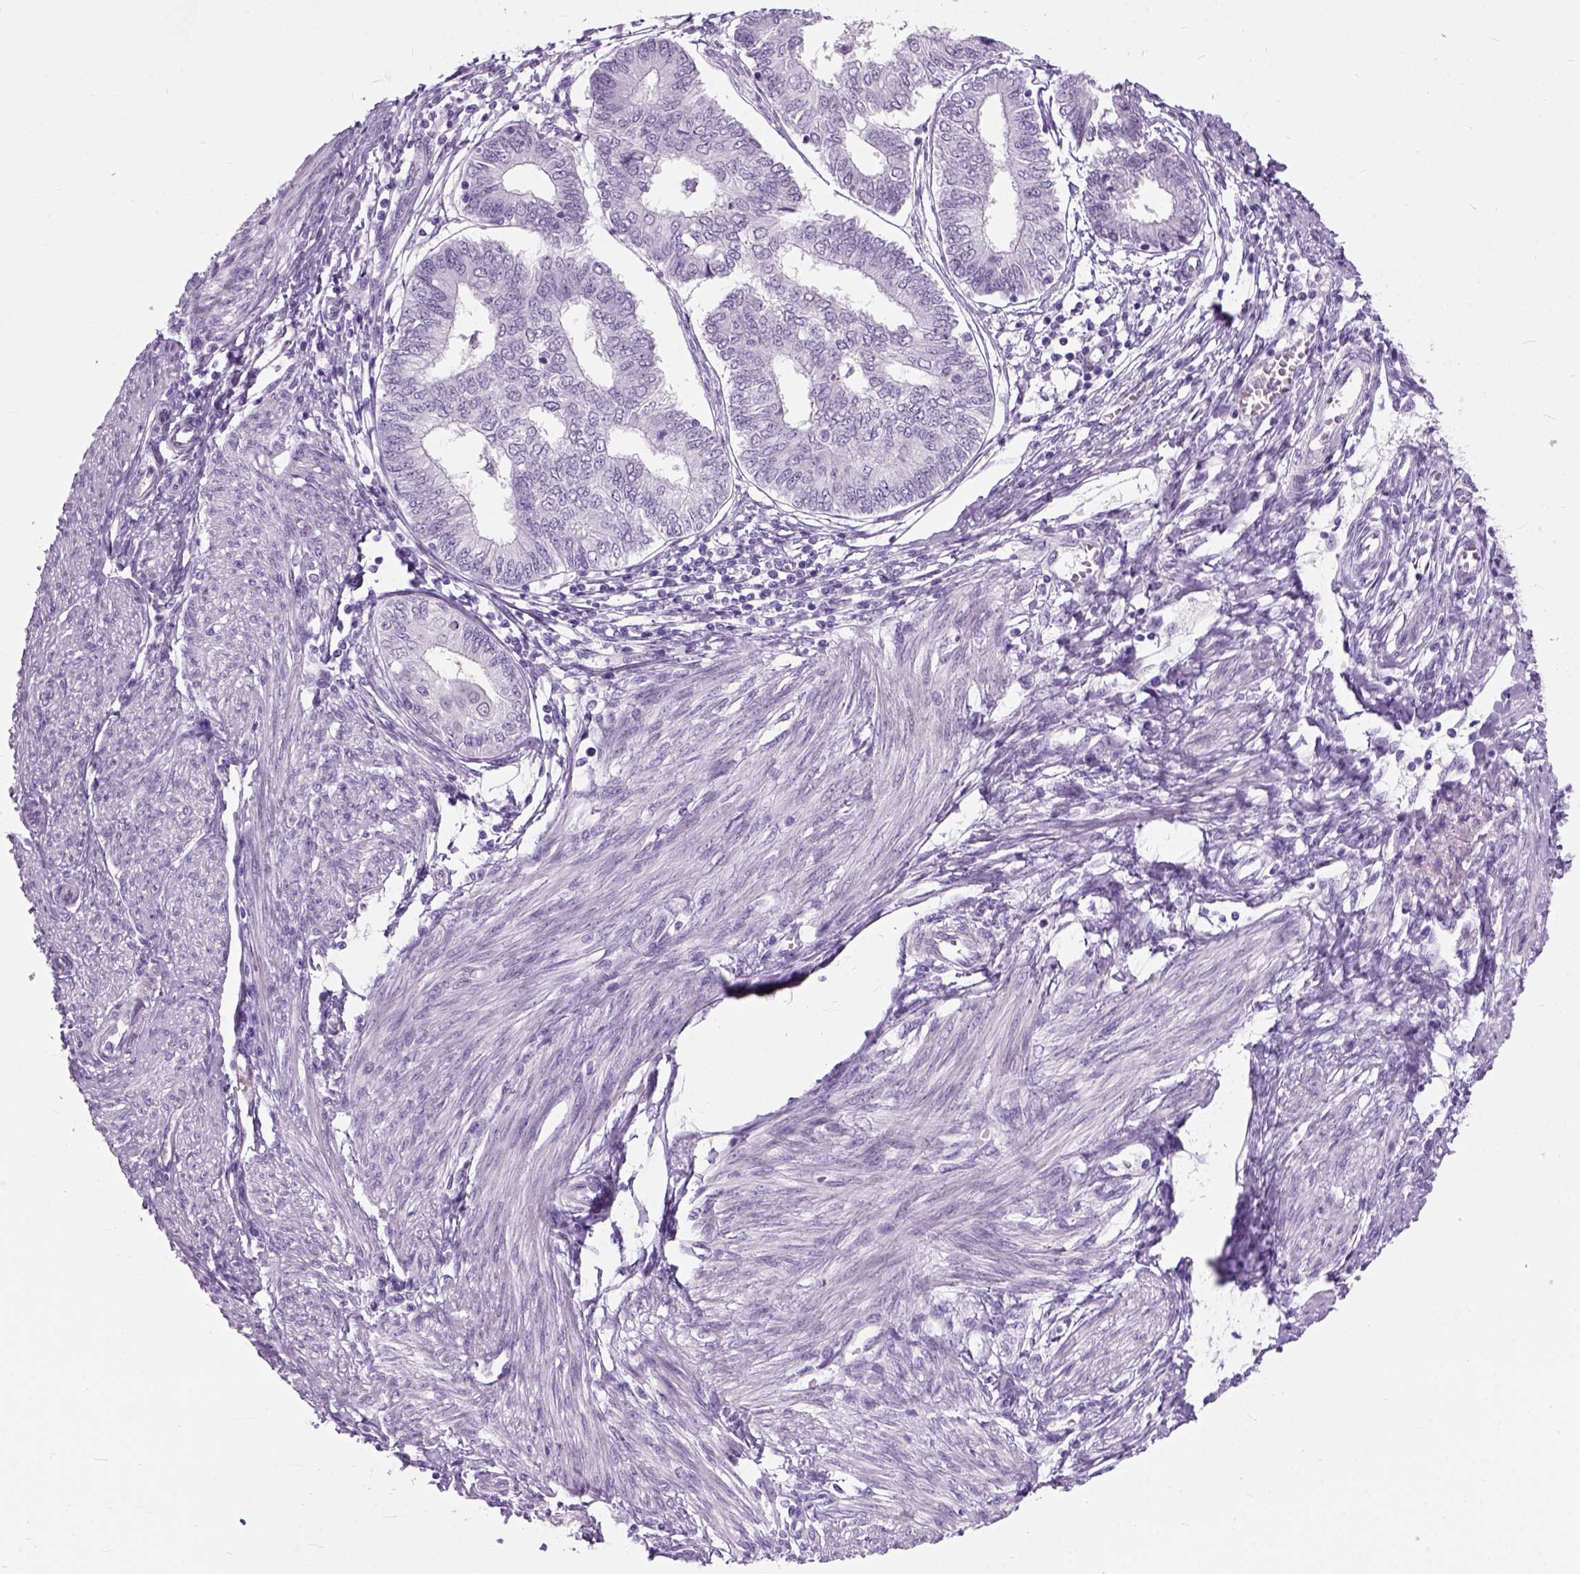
{"staining": {"intensity": "negative", "quantity": "none", "location": "none"}, "tissue": "endometrial cancer", "cell_type": "Tumor cells", "image_type": "cancer", "snomed": [{"axis": "morphology", "description": "Adenocarcinoma, NOS"}, {"axis": "topography", "description": "Endometrium"}], "caption": "This is an immunohistochemistry photomicrograph of human endometrial cancer (adenocarcinoma). There is no positivity in tumor cells.", "gene": "AXDND1", "patient": {"sex": "female", "age": 68}}